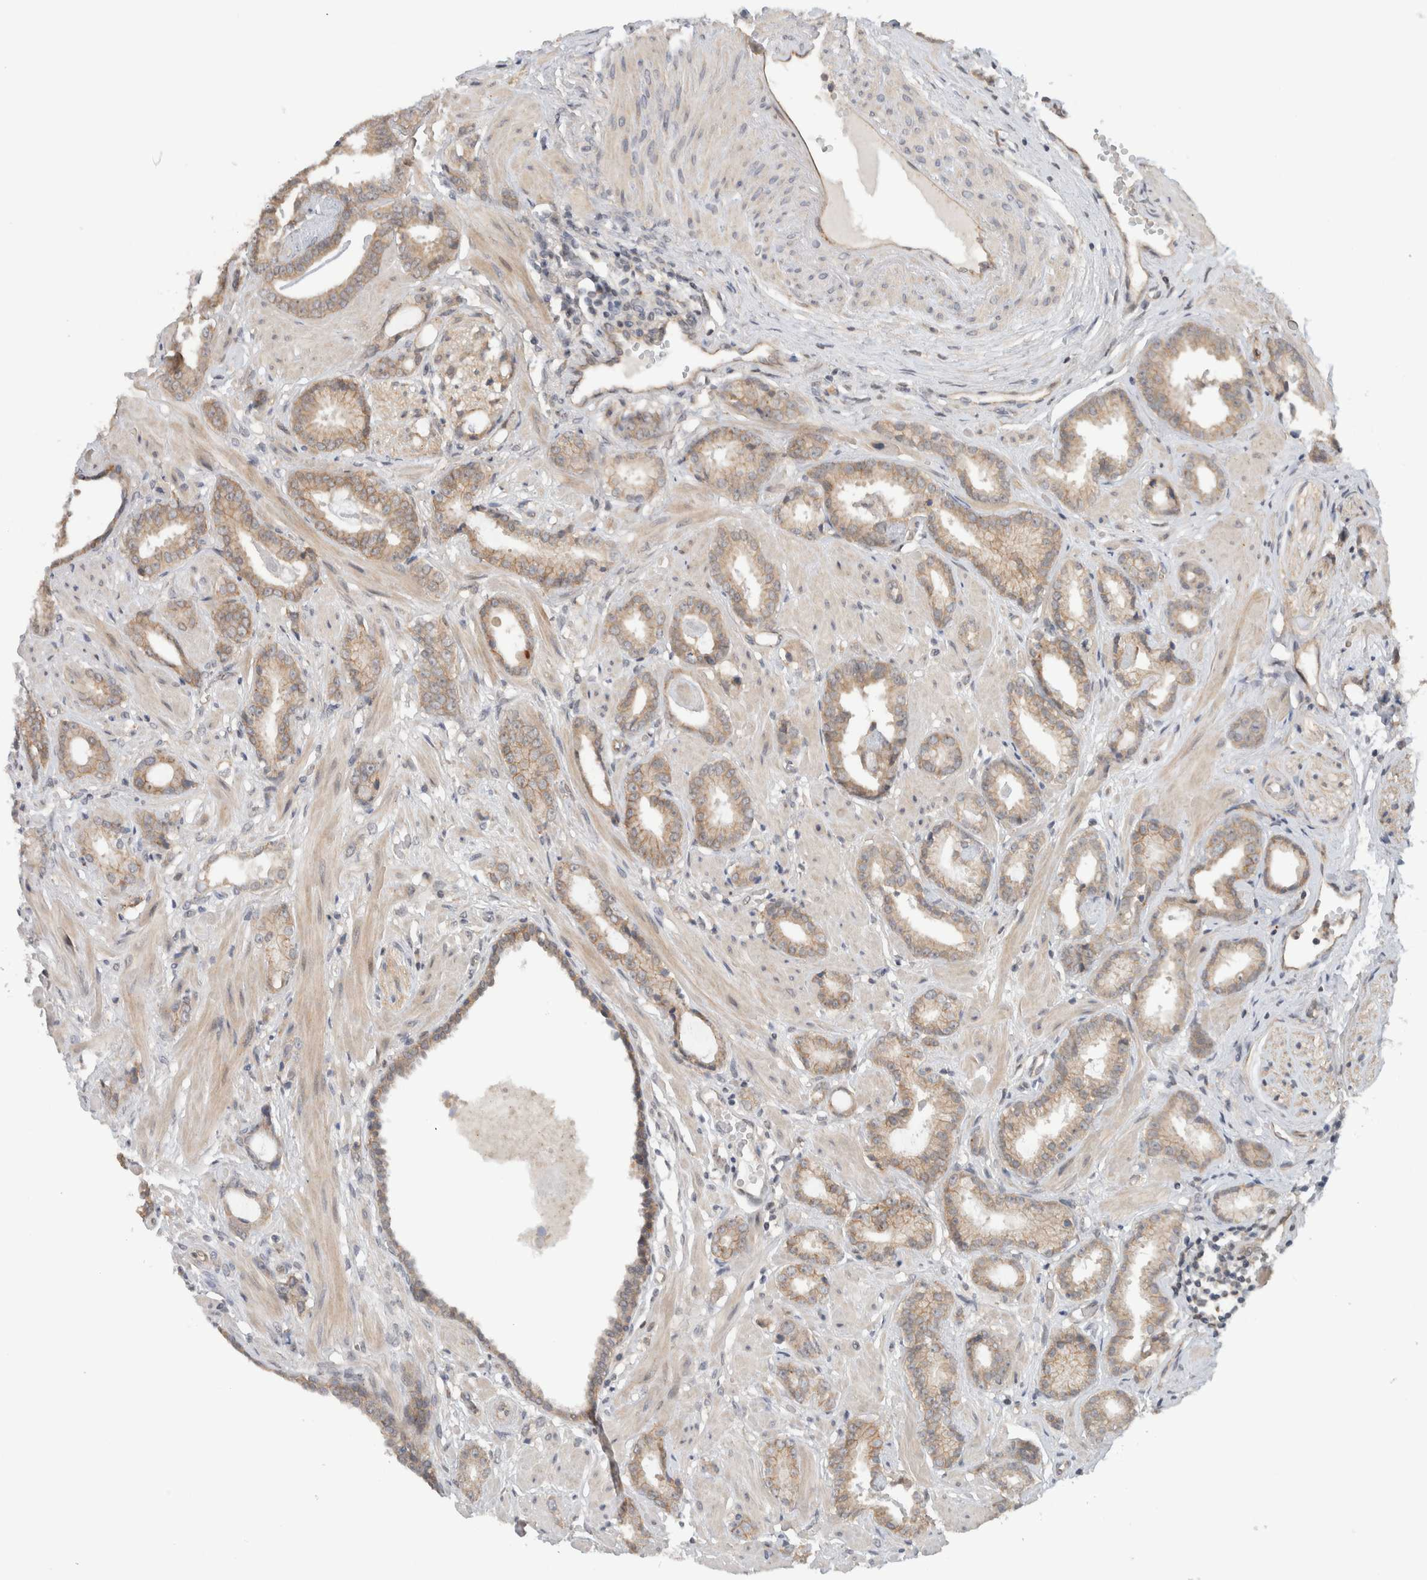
{"staining": {"intensity": "weak", "quantity": ">75%", "location": "cytoplasmic/membranous"}, "tissue": "prostate cancer", "cell_type": "Tumor cells", "image_type": "cancer", "snomed": [{"axis": "morphology", "description": "Adenocarcinoma, Low grade"}, {"axis": "topography", "description": "Prostate"}], "caption": "Prostate cancer stained for a protein (brown) shows weak cytoplasmic/membranous positive positivity in approximately >75% of tumor cells.", "gene": "DEPTOR", "patient": {"sex": "male", "age": 53}}